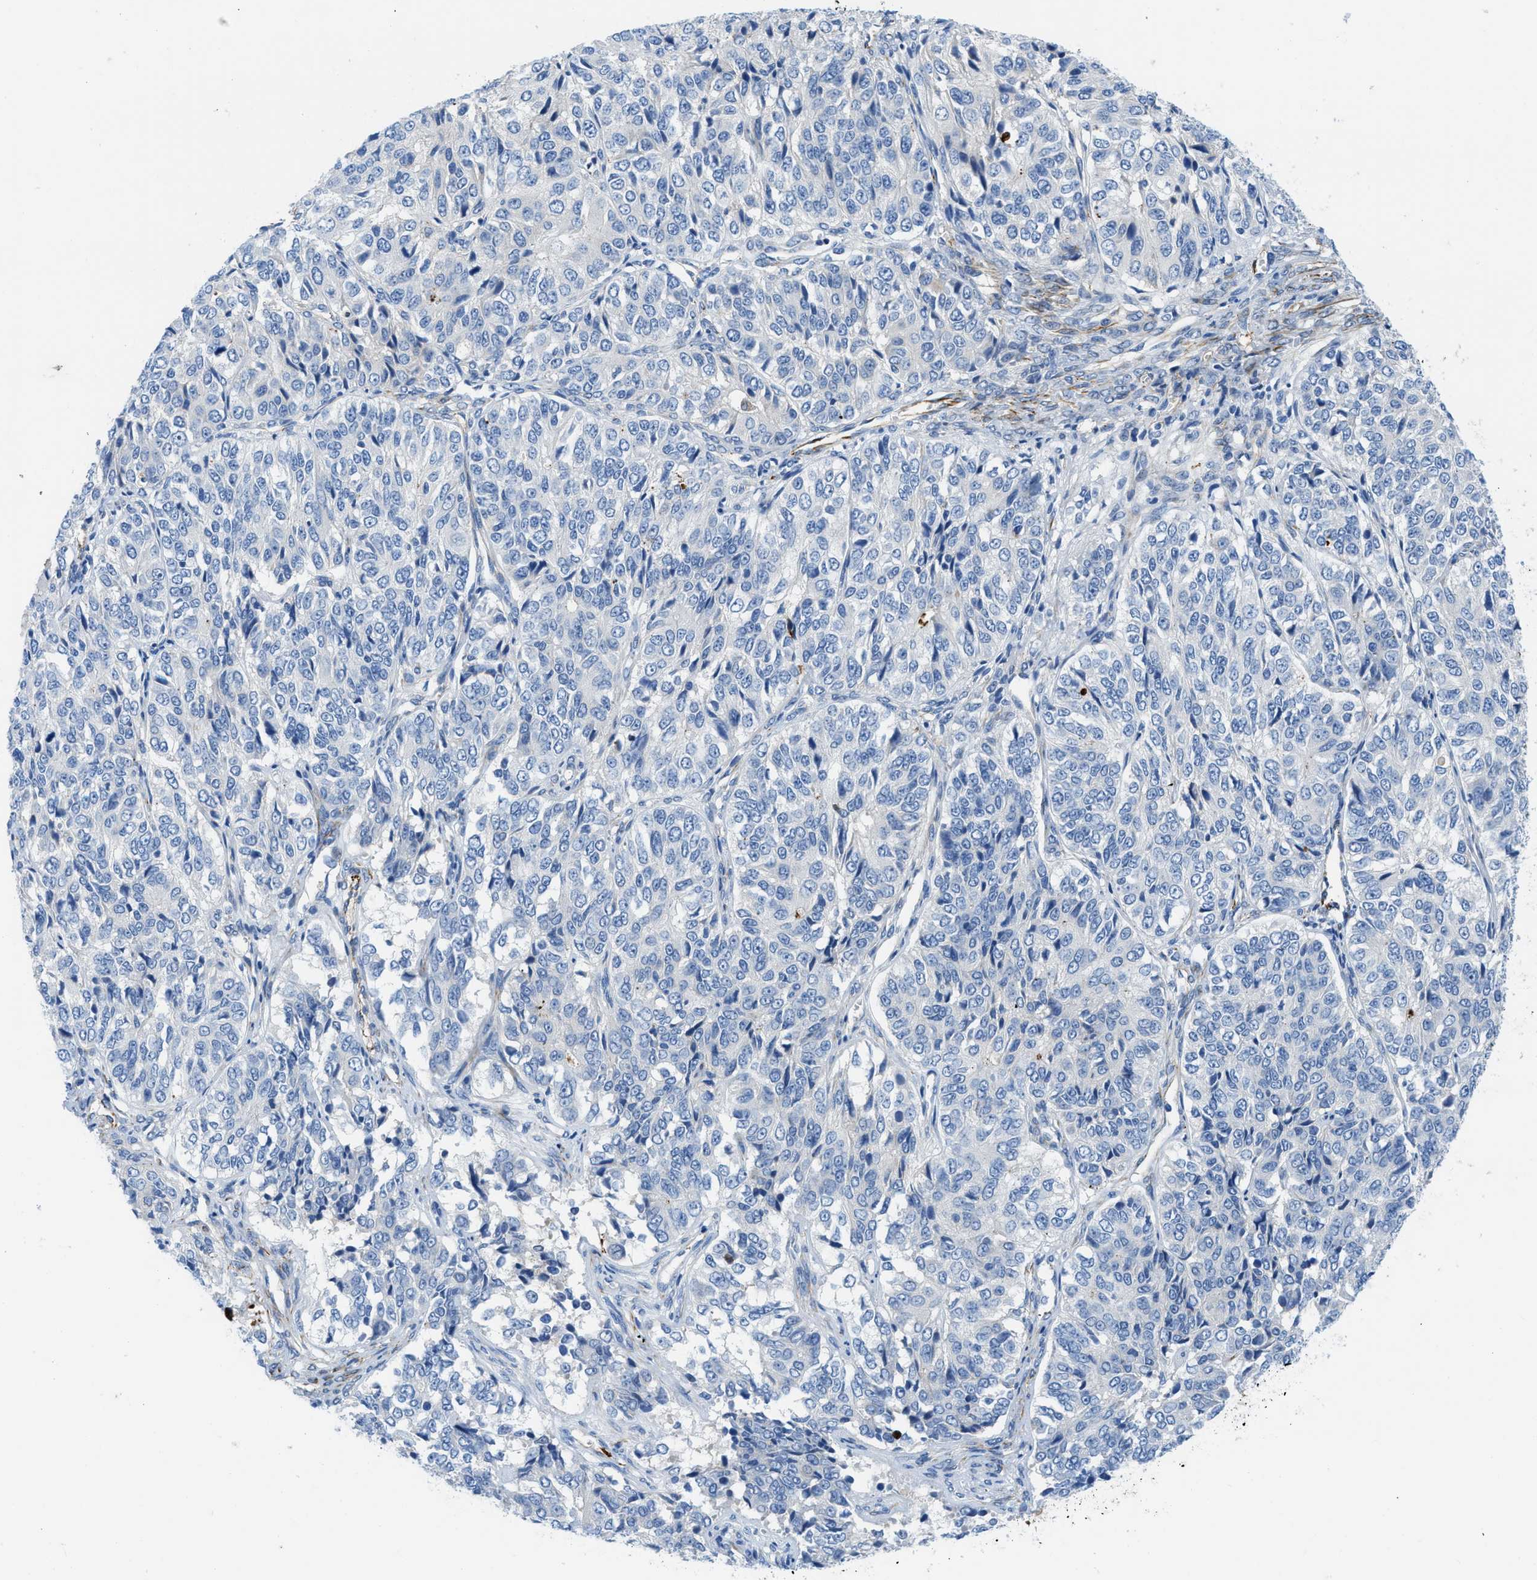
{"staining": {"intensity": "negative", "quantity": "none", "location": "none"}, "tissue": "ovarian cancer", "cell_type": "Tumor cells", "image_type": "cancer", "snomed": [{"axis": "morphology", "description": "Carcinoma, endometroid"}, {"axis": "topography", "description": "Ovary"}], "caption": "There is no significant staining in tumor cells of ovarian endometroid carcinoma.", "gene": "XCR1", "patient": {"sex": "female", "age": 51}}